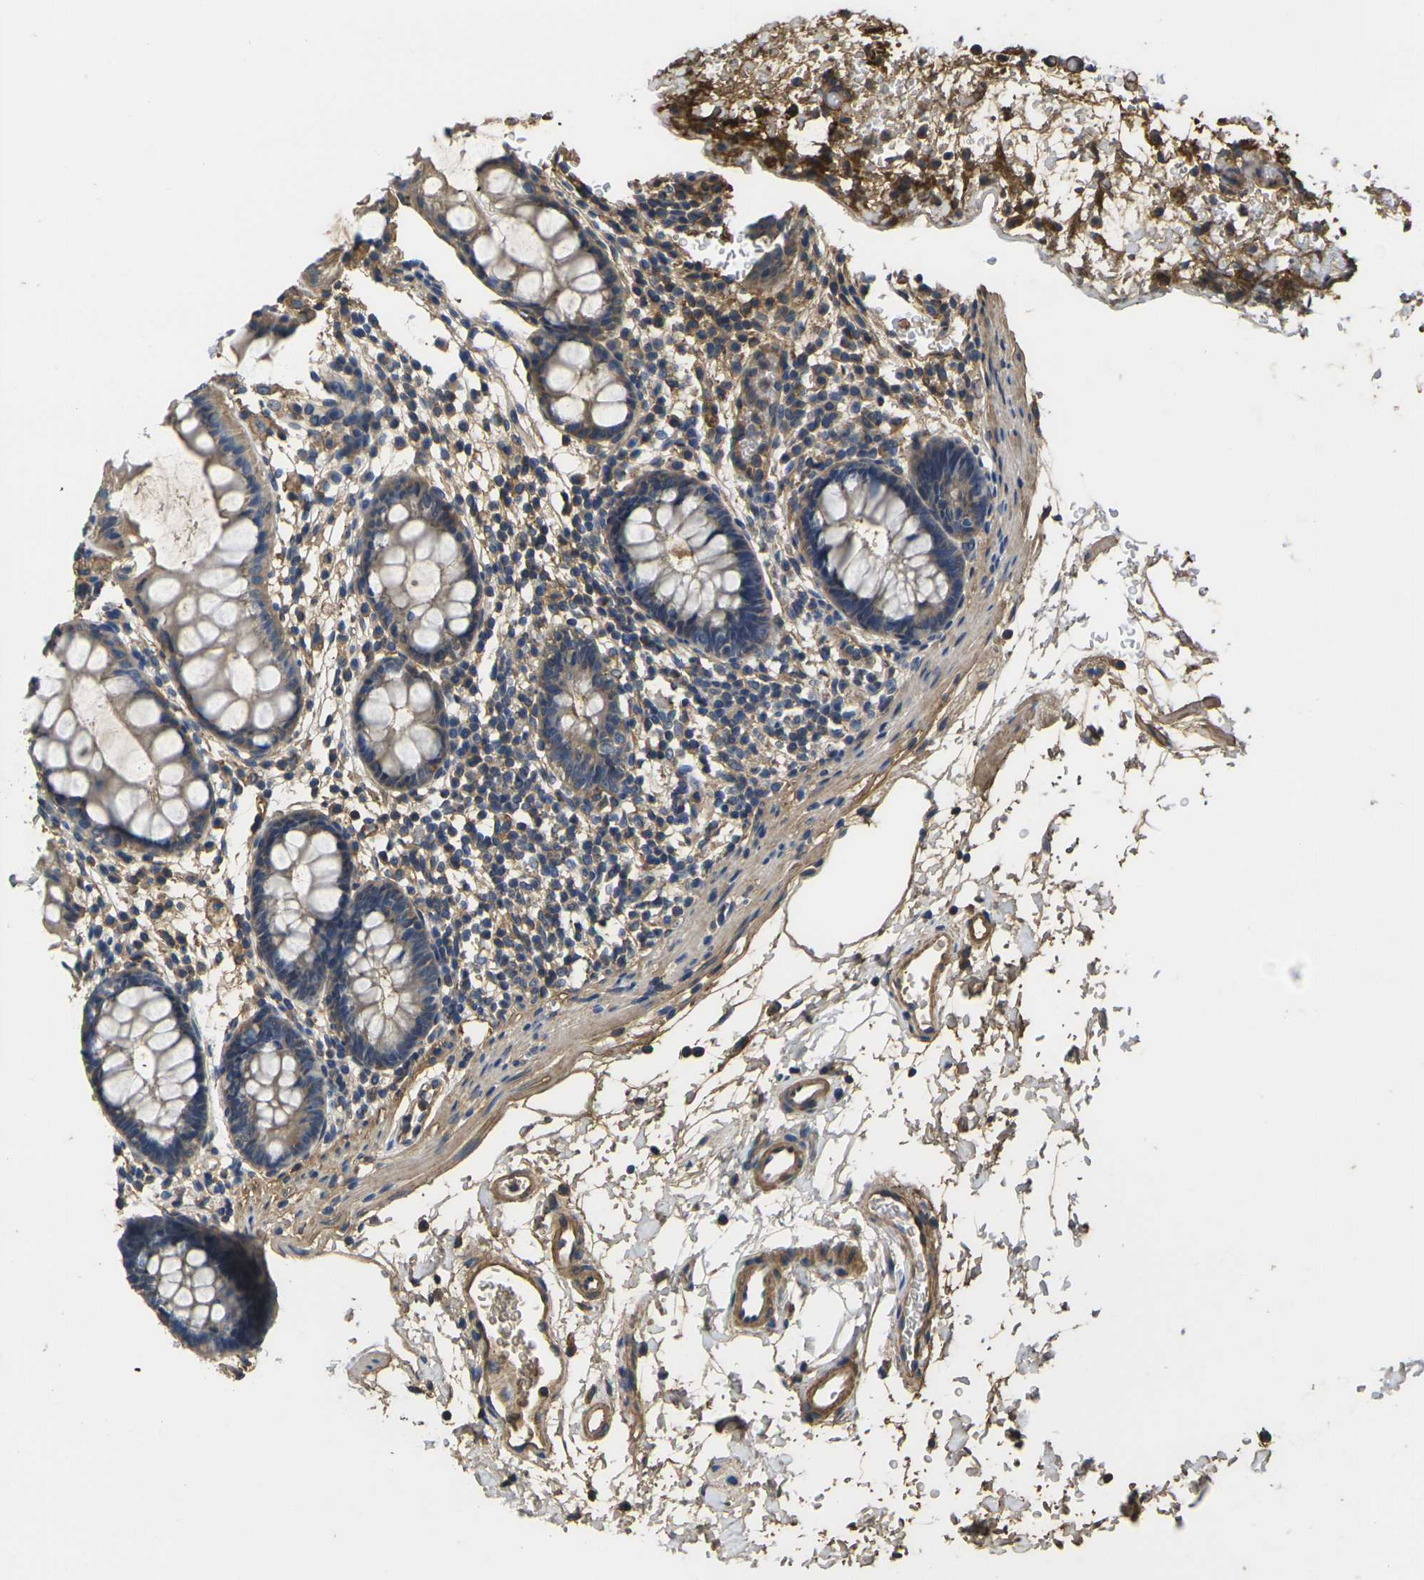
{"staining": {"intensity": "weak", "quantity": ">75%", "location": "cytoplasmic/membranous"}, "tissue": "rectum", "cell_type": "Glandular cells", "image_type": "normal", "snomed": [{"axis": "morphology", "description": "Normal tissue, NOS"}, {"axis": "topography", "description": "Rectum"}], "caption": "Human rectum stained for a protein (brown) demonstrates weak cytoplasmic/membranous positive positivity in about >75% of glandular cells.", "gene": "HSPG2", "patient": {"sex": "female", "age": 24}}